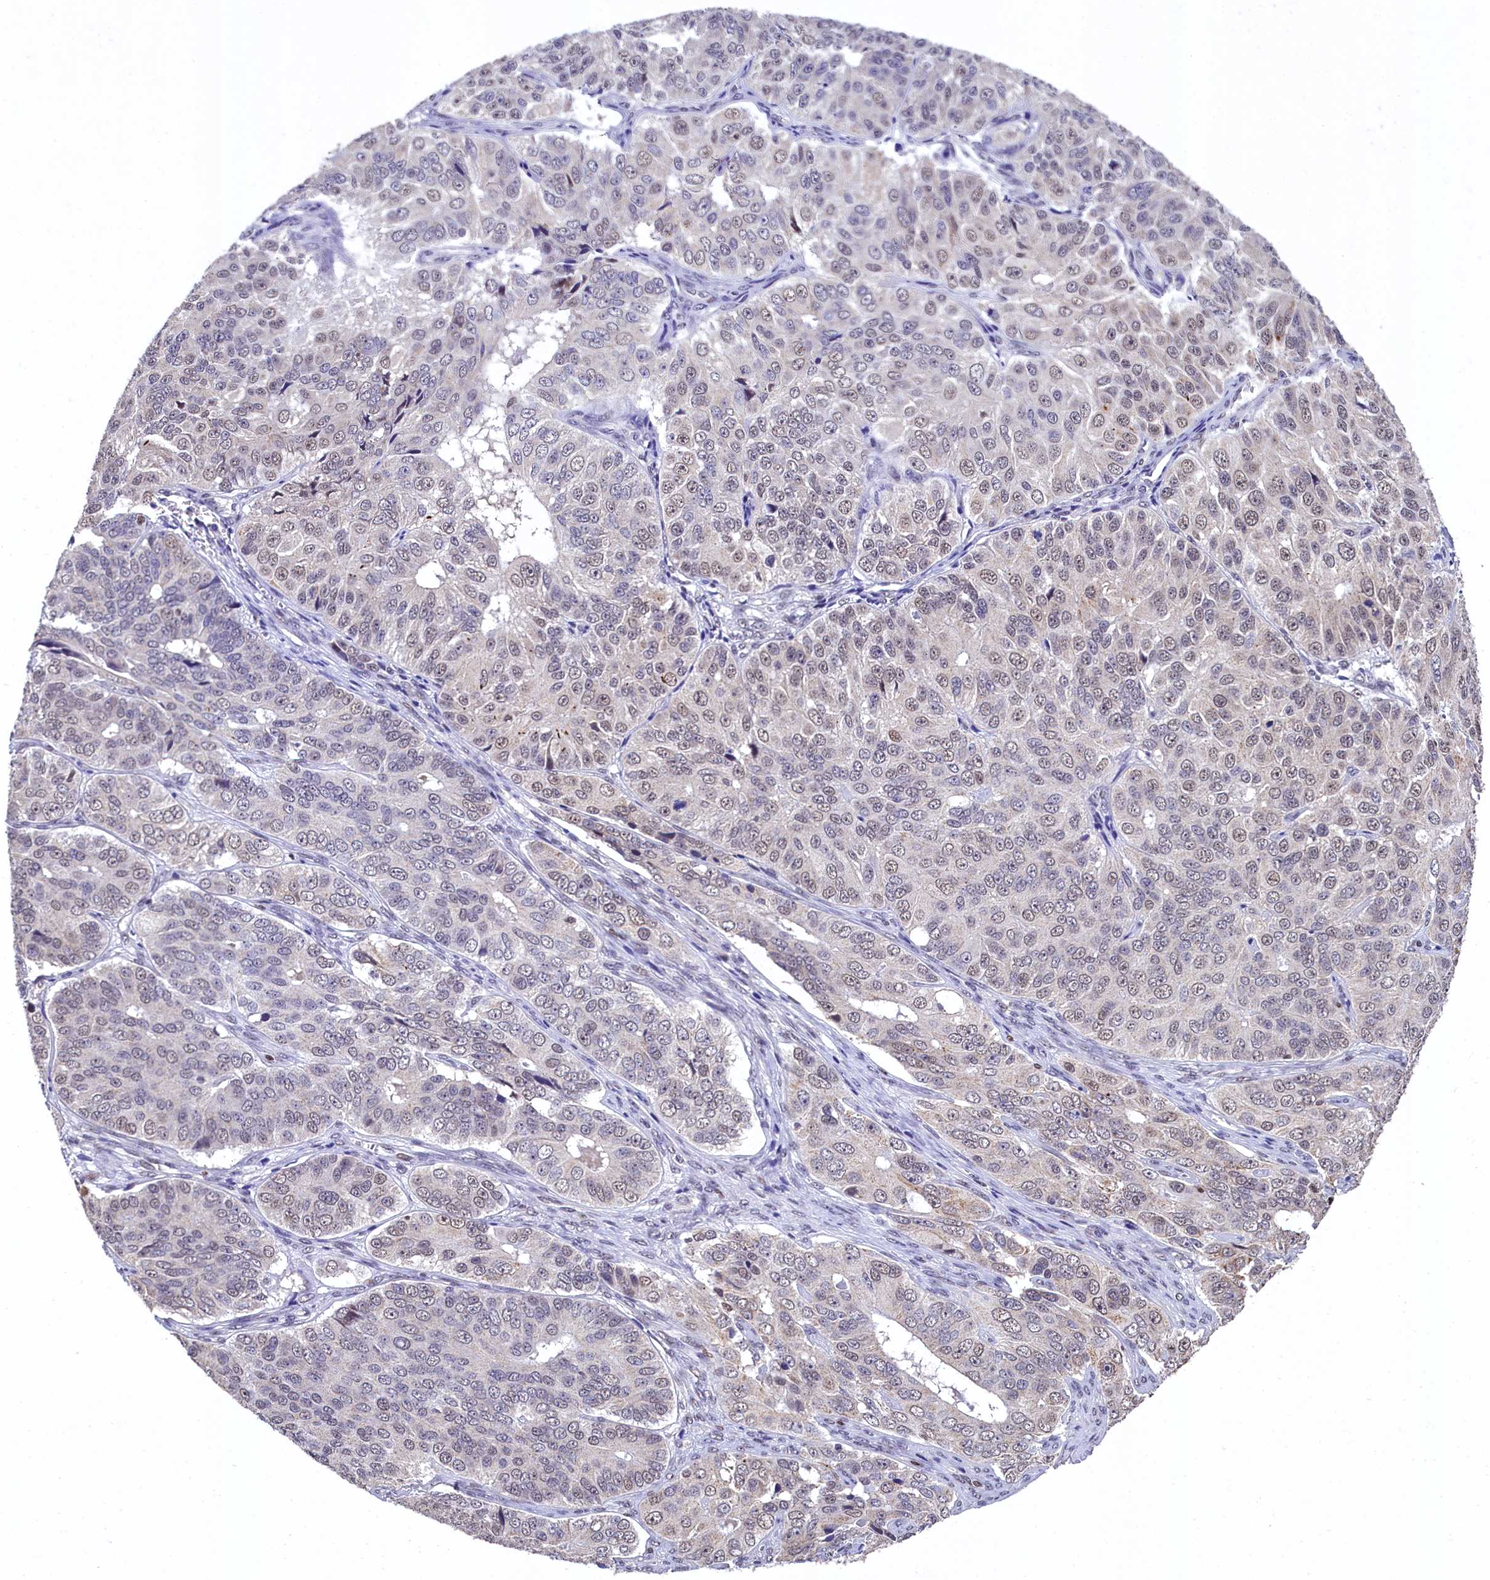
{"staining": {"intensity": "weak", "quantity": "<25%", "location": "nuclear"}, "tissue": "ovarian cancer", "cell_type": "Tumor cells", "image_type": "cancer", "snomed": [{"axis": "morphology", "description": "Carcinoma, endometroid"}, {"axis": "topography", "description": "Ovary"}], "caption": "Histopathology image shows no protein expression in tumor cells of ovarian cancer tissue.", "gene": "HECTD4", "patient": {"sex": "female", "age": 51}}